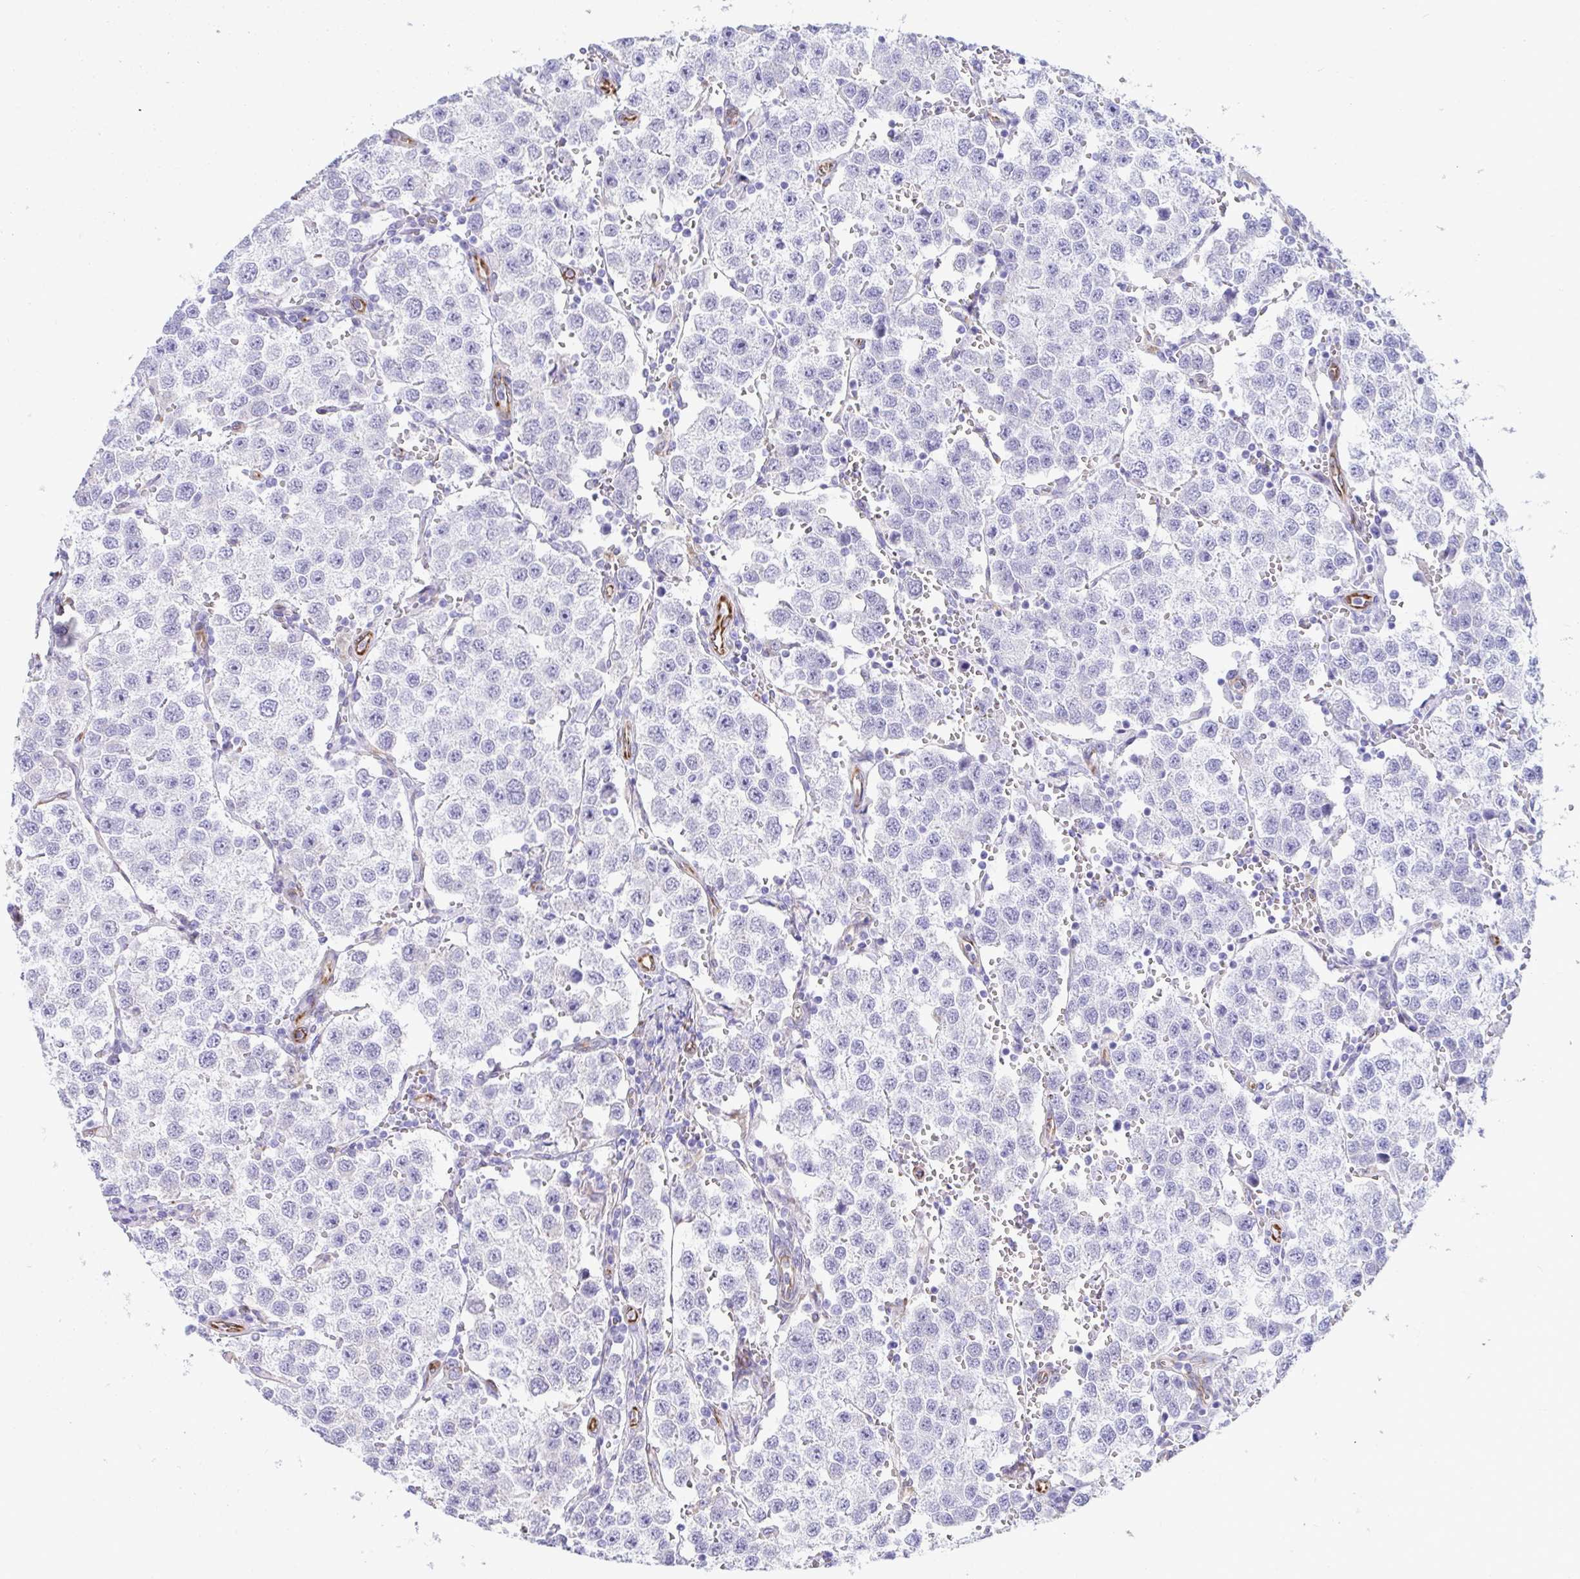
{"staining": {"intensity": "negative", "quantity": "none", "location": "none"}, "tissue": "testis cancer", "cell_type": "Tumor cells", "image_type": "cancer", "snomed": [{"axis": "morphology", "description": "Seminoma, NOS"}, {"axis": "topography", "description": "Testis"}], "caption": "High magnification brightfield microscopy of testis seminoma stained with DAB (3,3'-diaminobenzidine) (brown) and counterstained with hematoxylin (blue): tumor cells show no significant expression. The staining is performed using DAB brown chromogen with nuclei counter-stained in using hematoxylin.", "gene": "ASPH", "patient": {"sex": "male", "age": 37}}